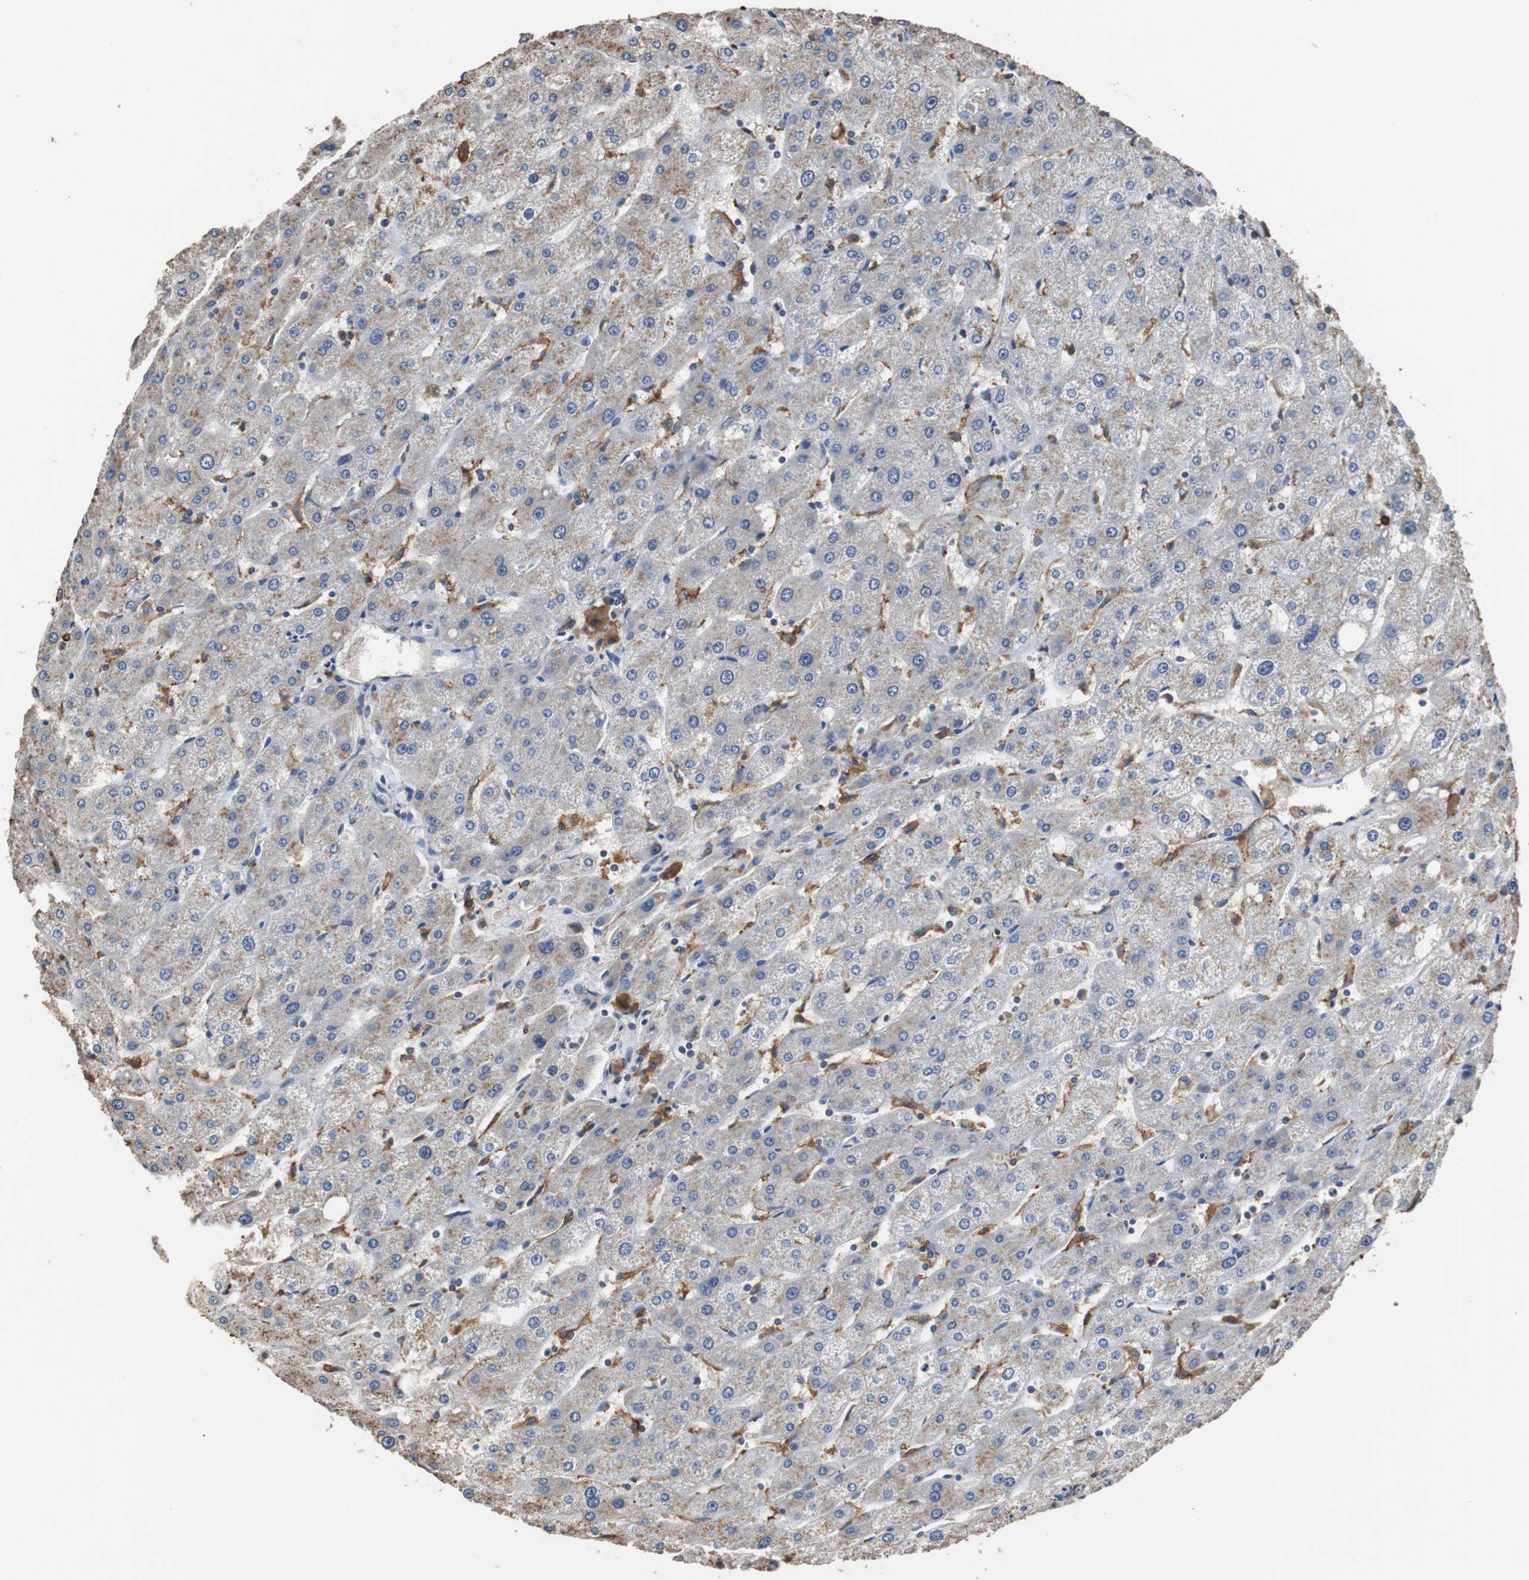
{"staining": {"intensity": "weak", "quantity": ">75%", "location": "cytoplasmic/membranous"}, "tissue": "liver", "cell_type": "Cholangiocytes", "image_type": "normal", "snomed": [{"axis": "morphology", "description": "Normal tissue, NOS"}, {"axis": "topography", "description": "Liver"}], "caption": "A brown stain highlights weak cytoplasmic/membranous expression of a protein in cholangiocytes of benign human liver. (brown staining indicates protein expression, while blue staining denotes nuclei).", "gene": "SCIMP", "patient": {"sex": "male", "age": 67}}